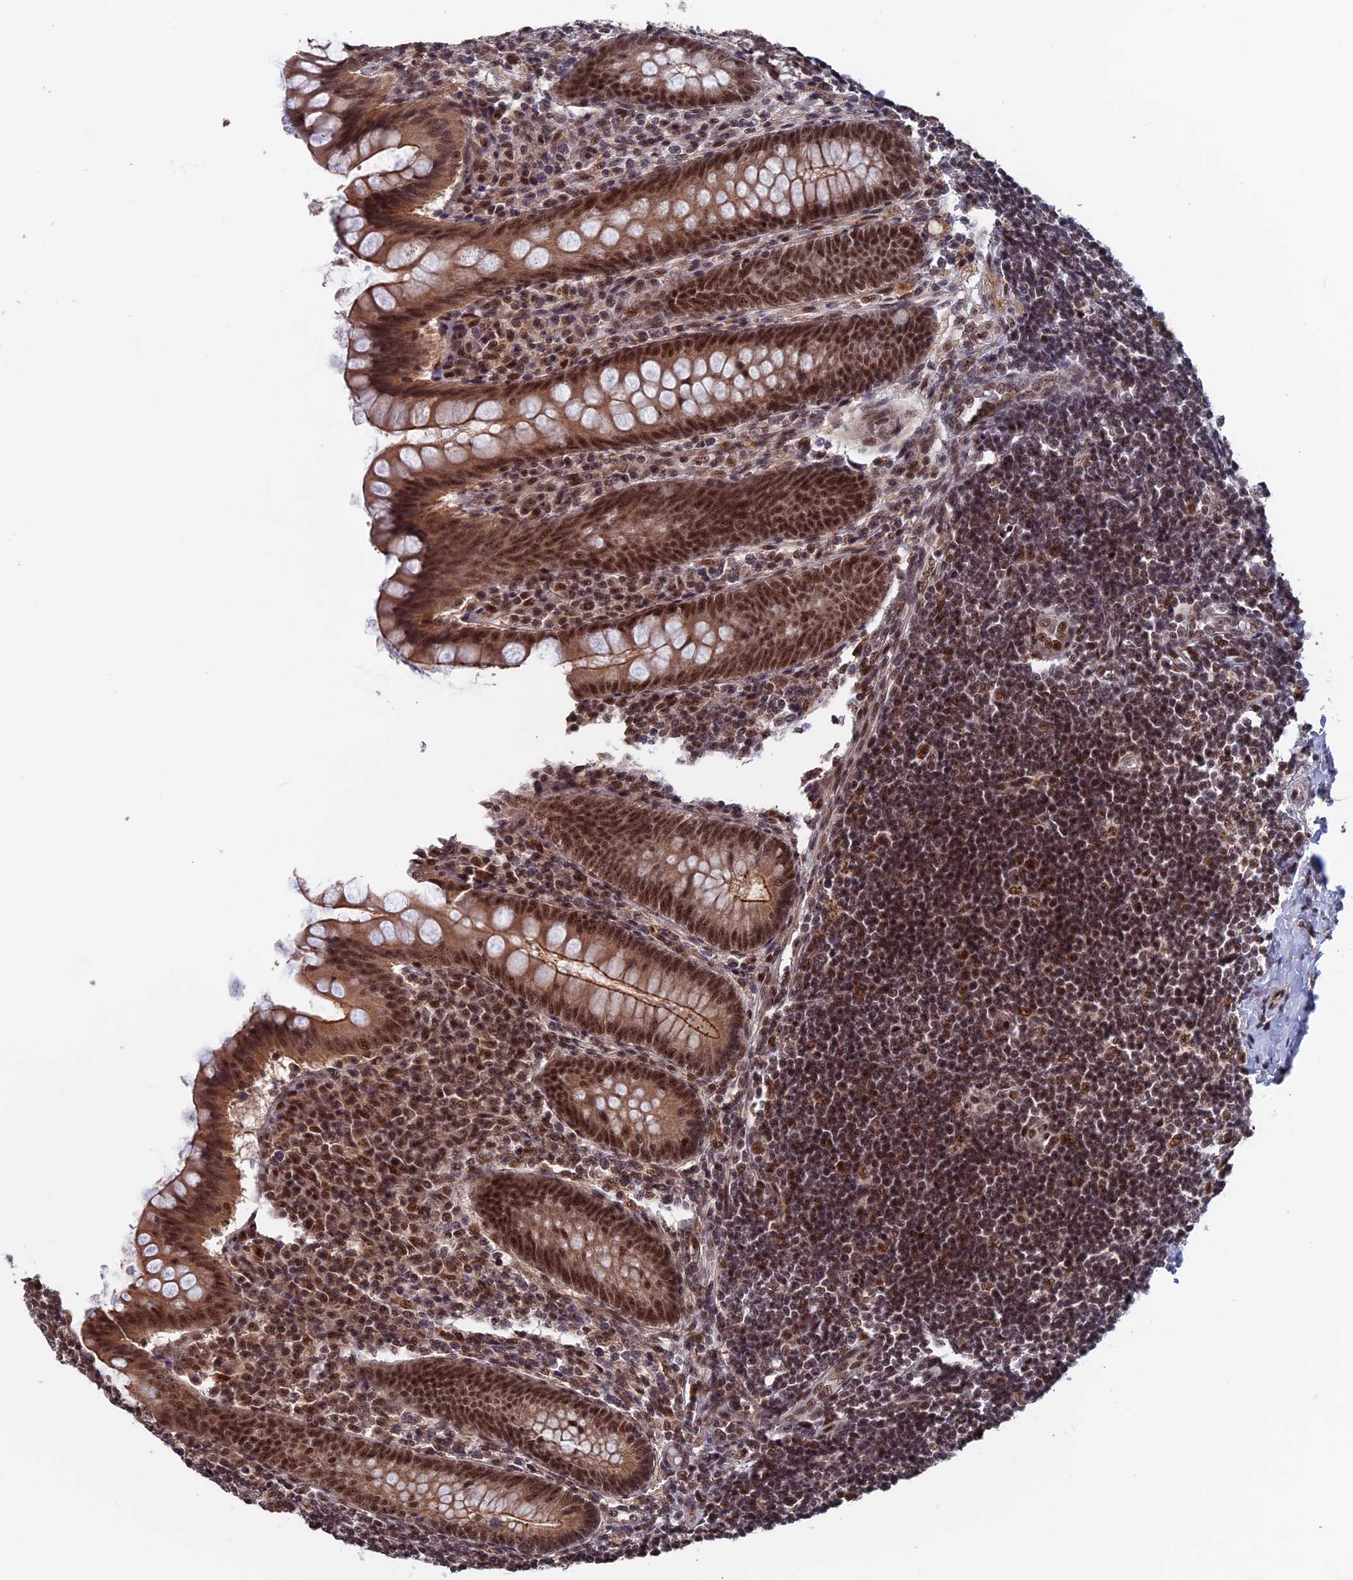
{"staining": {"intensity": "strong", "quantity": ">75%", "location": "cytoplasmic/membranous,nuclear"}, "tissue": "appendix", "cell_type": "Glandular cells", "image_type": "normal", "snomed": [{"axis": "morphology", "description": "Normal tissue, NOS"}, {"axis": "topography", "description": "Appendix"}], "caption": "IHC of benign appendix demonstrates high levels of strong cytoplasmic/membranous,nuclear expression in approximately >75% of glandular cells. The staining was performed using DAB to visualize the protein expression in brown, while the nuclei were stained in blue with hematoxylin (Magnification: 20x).", "gene": "CACTIN", "patient": {"sex": "female", "age": 33}}